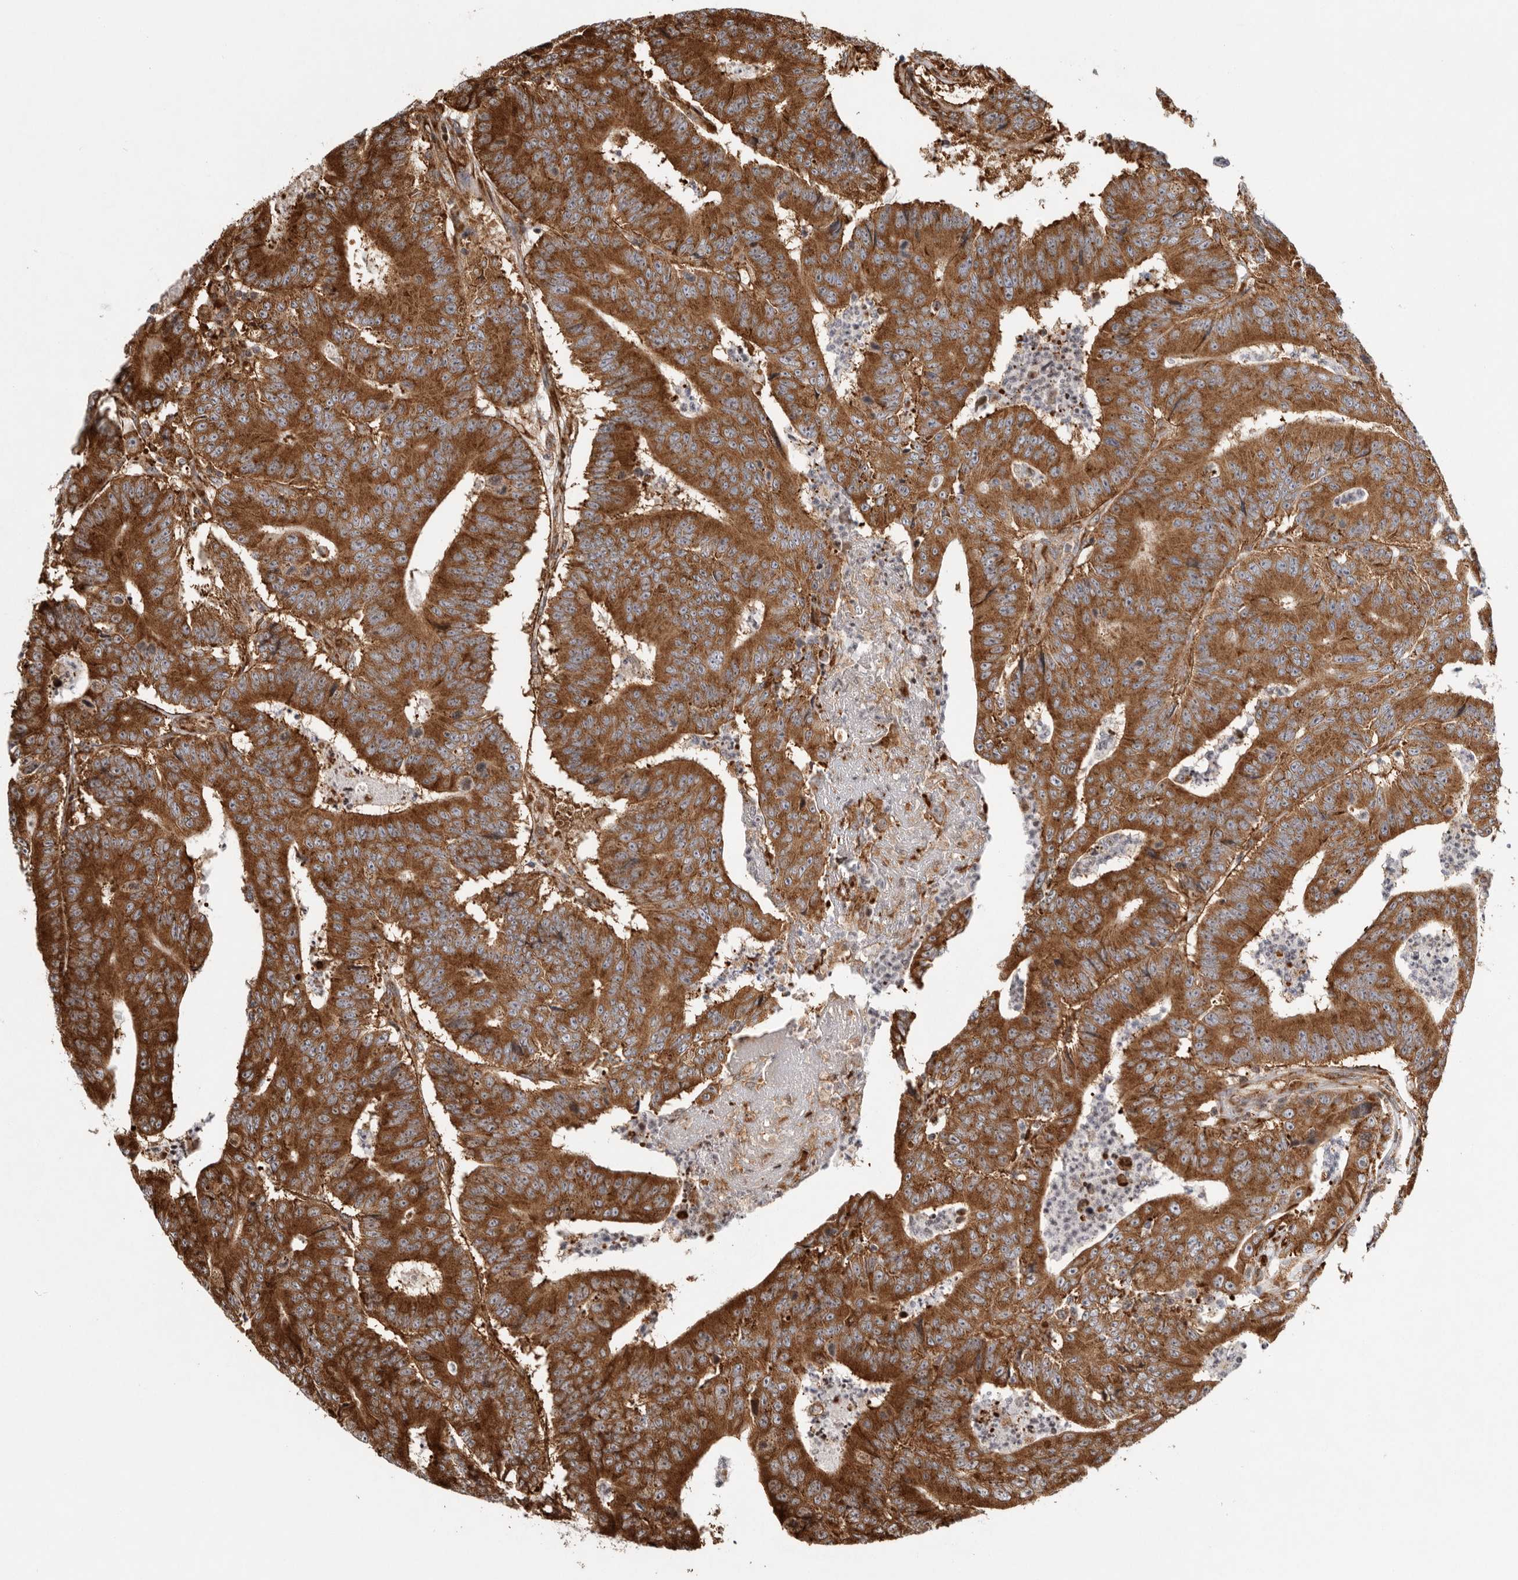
{"staining": {"intensity": "strong", "quantity": ">75%", "location": "cytoplasmic/membranous"}, "tissue": "colorectal cancer", "cell_type": "Tumor cells", "image_type": "cancer", "snomed": [{"axis": "morphology", "description": "Adenocarcinoma, NOS"}, {"axis": "topography", "description": "Colon"}], "caption": "Colorectal cancer tissue exhibits strong cytoplasmic/membranous positivity in about >75% of tumor cells, visualized by immunohistochemistry.", "gene": "FZD3", "patient": {"sex": "male", "age": 83}}